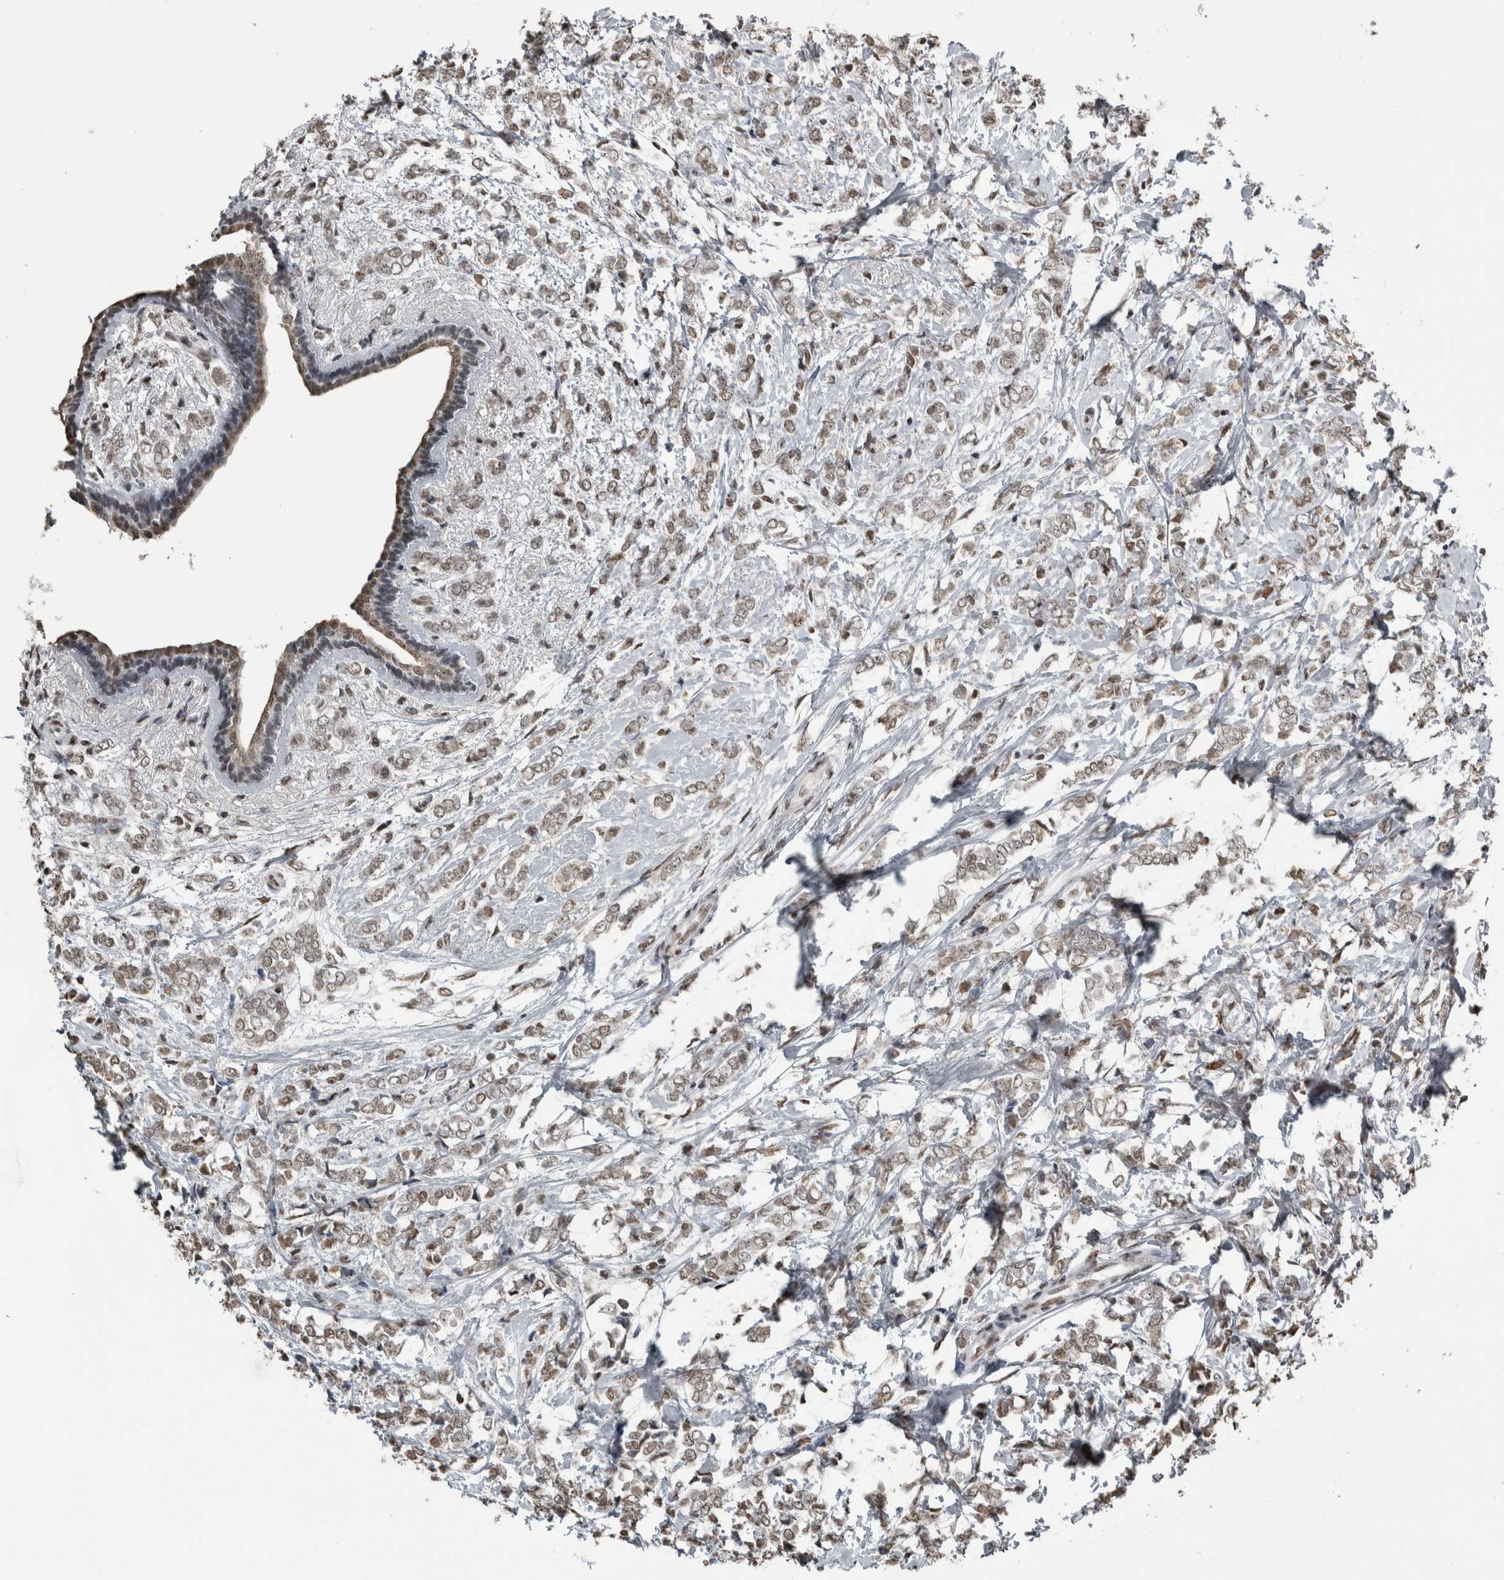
{"staining": {"intensity": "weak", "quantity": ">75%", "location": "nuclear"}, "tissue": "breast cancer", "cell_type": "Tumor cells", "image_type": "cancer", "snomed": [{"axis": "morphology", "description": "Normal tissue, NOS"}, {"axis": "morphology", "description": "Lobular carcinoma"}, {"axis": "topography", "description": "Breast"}], "caption": "Breast cancer stained for a protein shows weak nuclear positivity in tumor cells. The protein is stained brown, and the nuclei are stained in blue (DAB IHC with brightfield microscopy, high magnification).", "gene": "TGS1", "patient": {"sex": "female", "age": 47}}